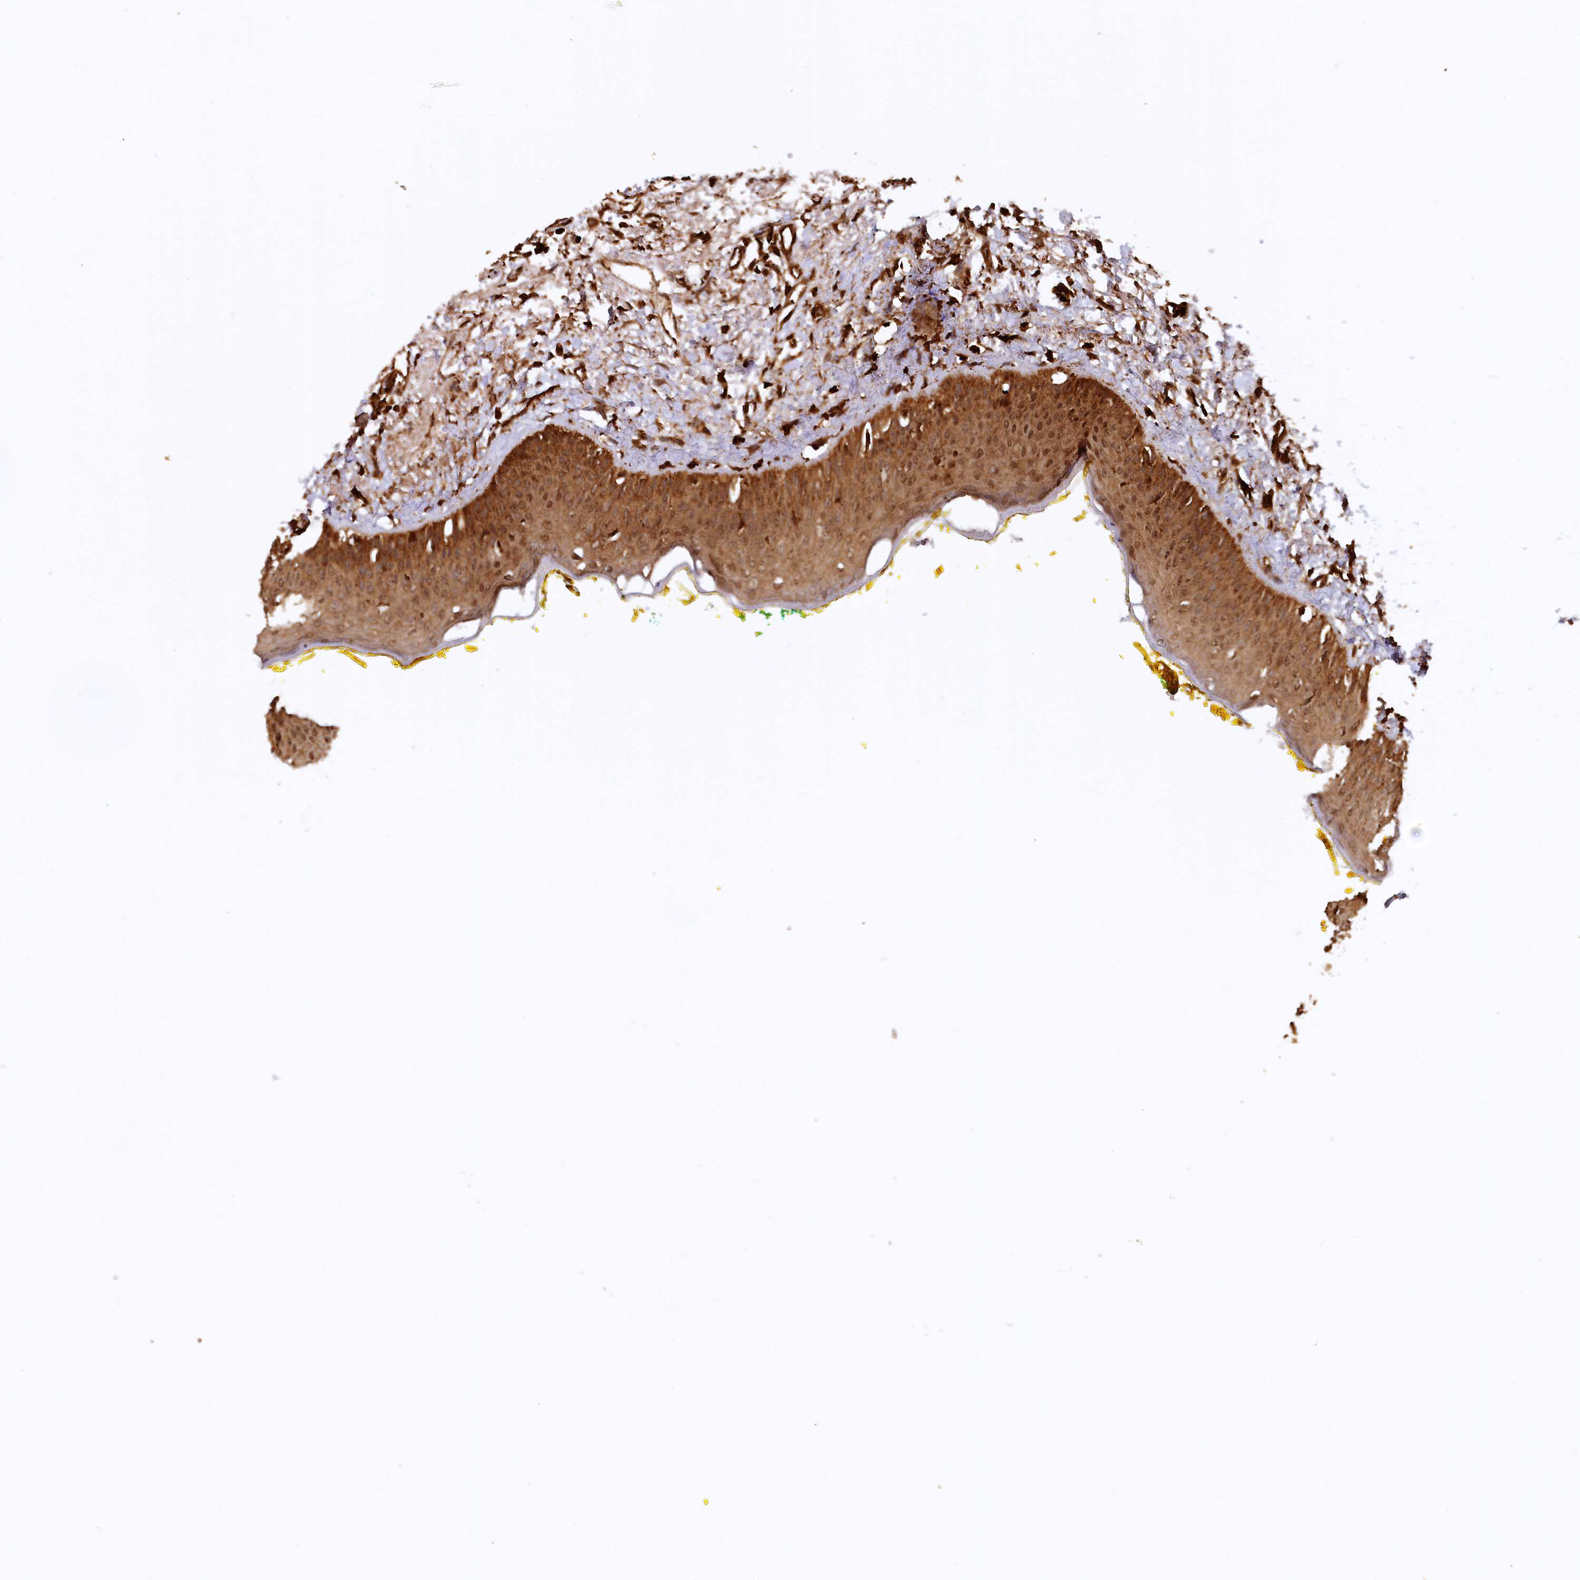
{"staining": {"intensity": "strong", "quantity": "25%-75%", "location": "cytoplasmic/membranous,nuclear"}, "tissue": "oral mucosa", "cell_type": "Squamous epithelial cells", "image_type": "normal", "snomed": [{"axis": "morphology", "description": "Normal tissue, NOS"}, {"axis": "topography", "description": "Oral tissue"}], "caption": "IHC of benign human oral mucosa shows high levels of strong cytoplasmic/membranous,nuclear positivity in about 25%-75% of squamous epithelial cells.", "gene": "STUB1", "patient": {"sex": "female", "age": 70}}